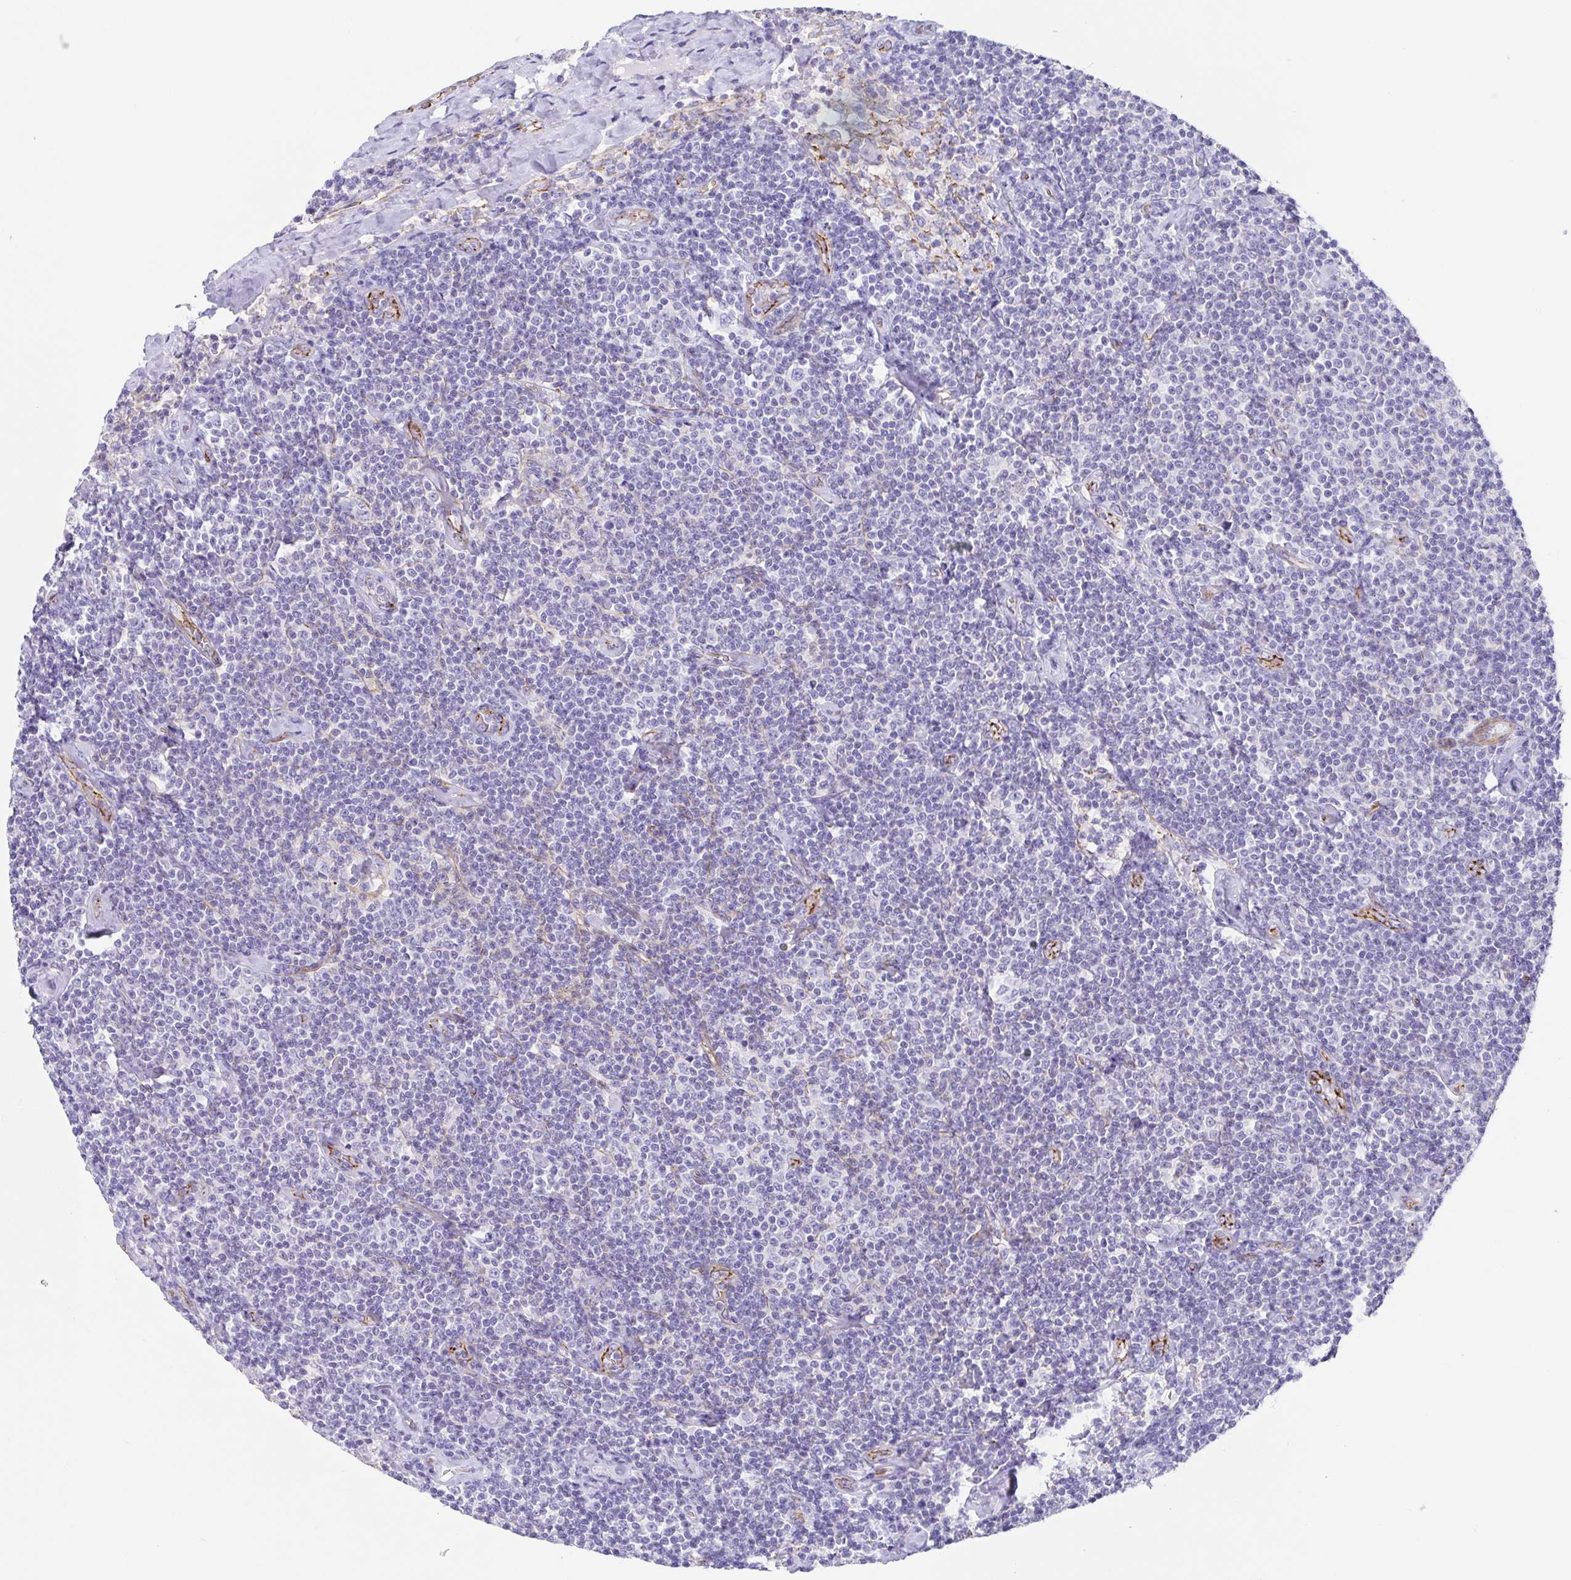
{"staining": {"intensity": "negative", "quantity": "none", "location": "none"}, "tissue": "lymphoma", "cell_type": "Tumor cells", "image_type": "cancer", "snomed": [{"axis": "morphology", "description": "Malignant lymphoma, non-Hodgkin's type, Low grade"}, {"axis": "topography", "description": "Lymph node"}], "caption": "Immunohistochemistry (IHC) histopathology image of human lymphoma stained for a protein (brown), which shows no expression in tumor cells. The staining was performed using DAB to visualize the protein expression in brown, while the nuclei were stained in blue with hematoxylin (Magnification: 20x).", "gene": "TRAM2", "patient": {"sex": "male", "age": 81}}